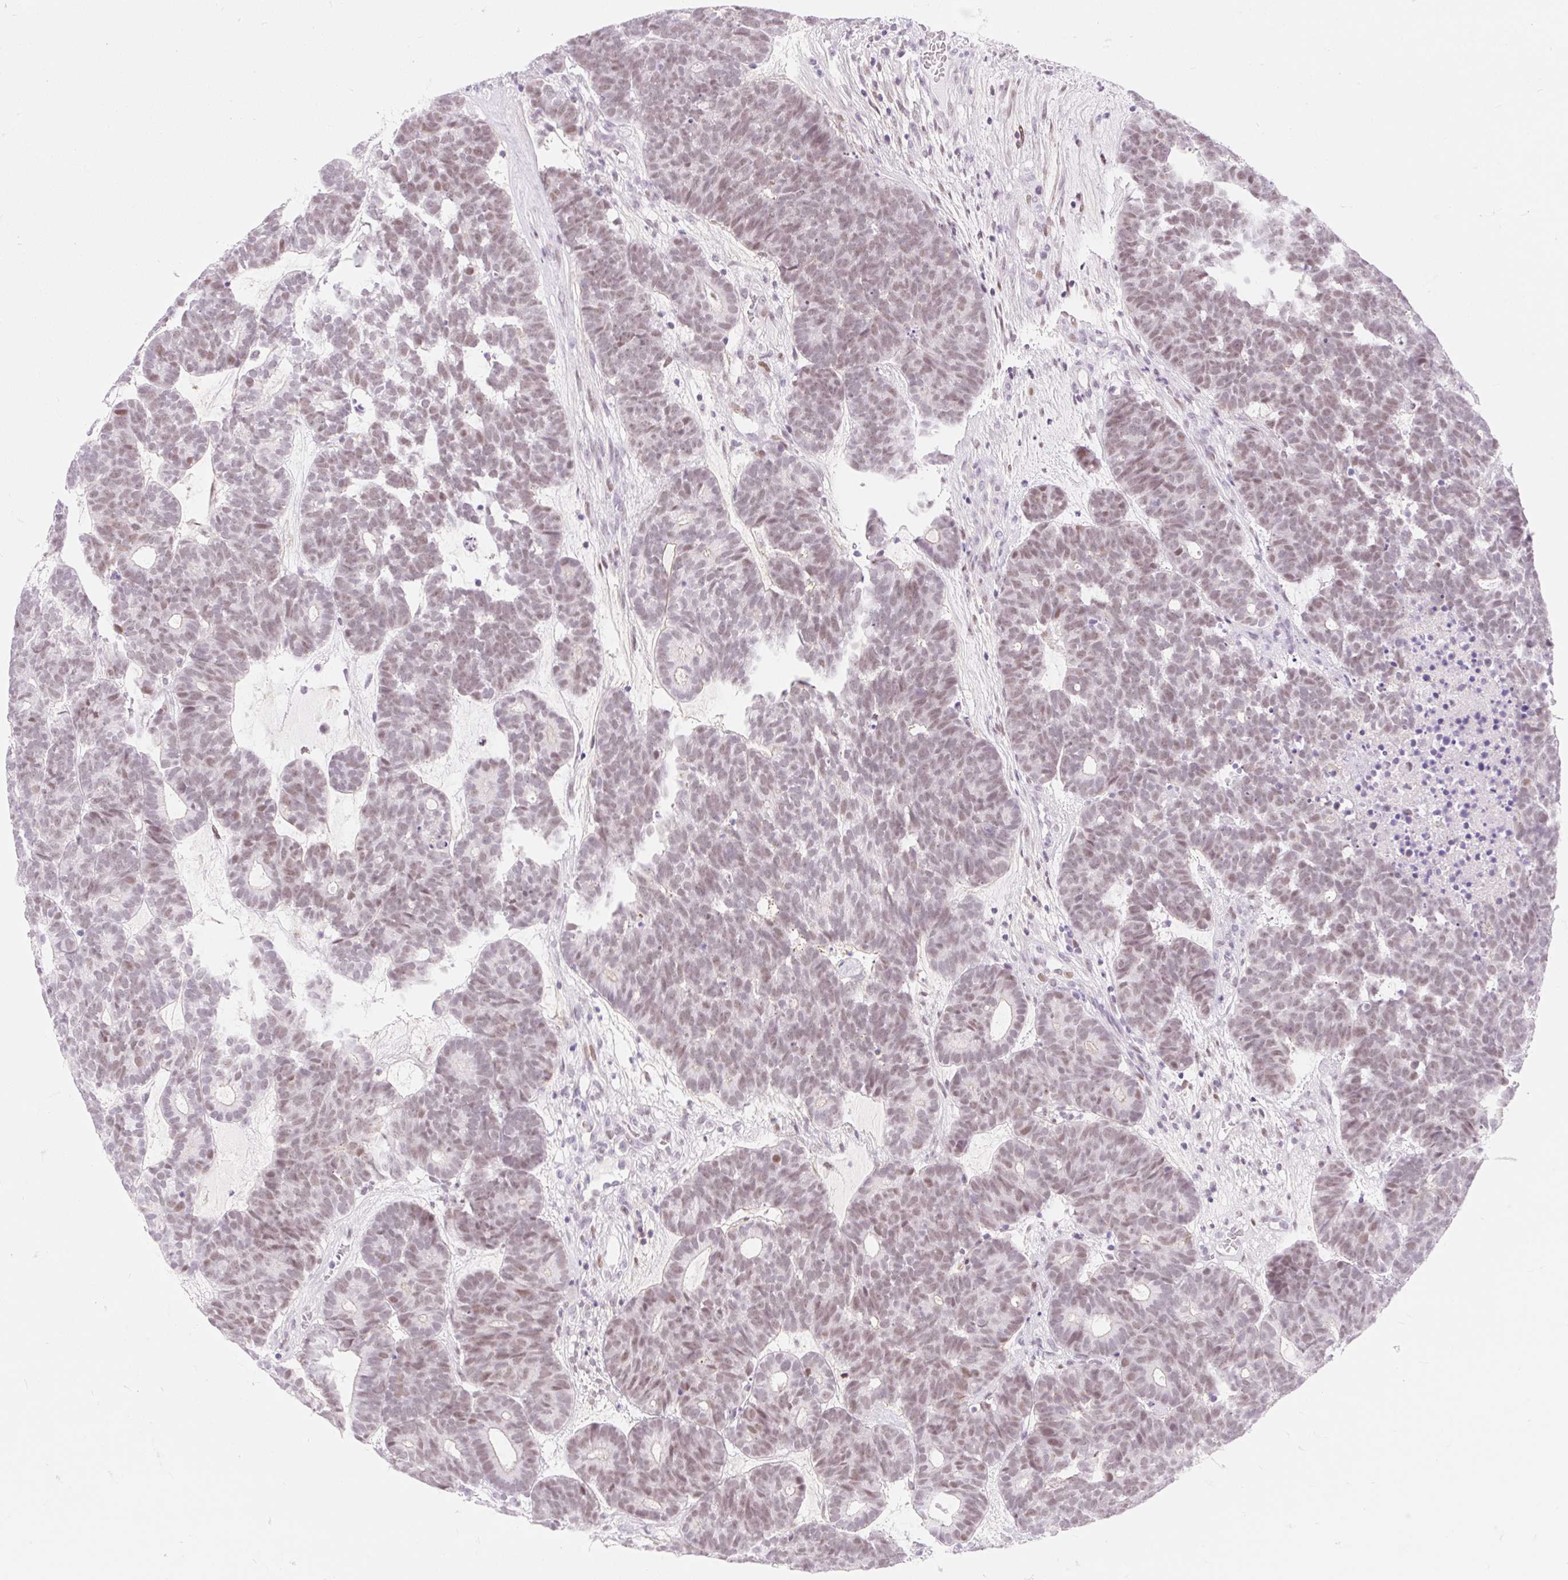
{"staining": {"intensity": "weak", "quantity": ">75%", "location": "nuclear"}, "tissue": "head and neck cancer", "cell_type": "Tumor cells", "image_type": "cancer", "snomed": [{"axis": "morphology", "description": "Adenocarcinoma, NOS"}, {"axis": "topography", "description": "Head-Neck"}], "caption": "Immunohistochemical staining of human head and neck adenocarcinoma demonstrates weak nuclear protein staining in about >75% of tumor cells. The staining was performed using DAB (3,3'-diaminobenzidine) to visualize the protein expression in brown, while the nuclei were stained in blue with hematoxylin (Magnification: 20x).", "gene": "H2BW1", "patient": {"sex": "female", "age": 81}}